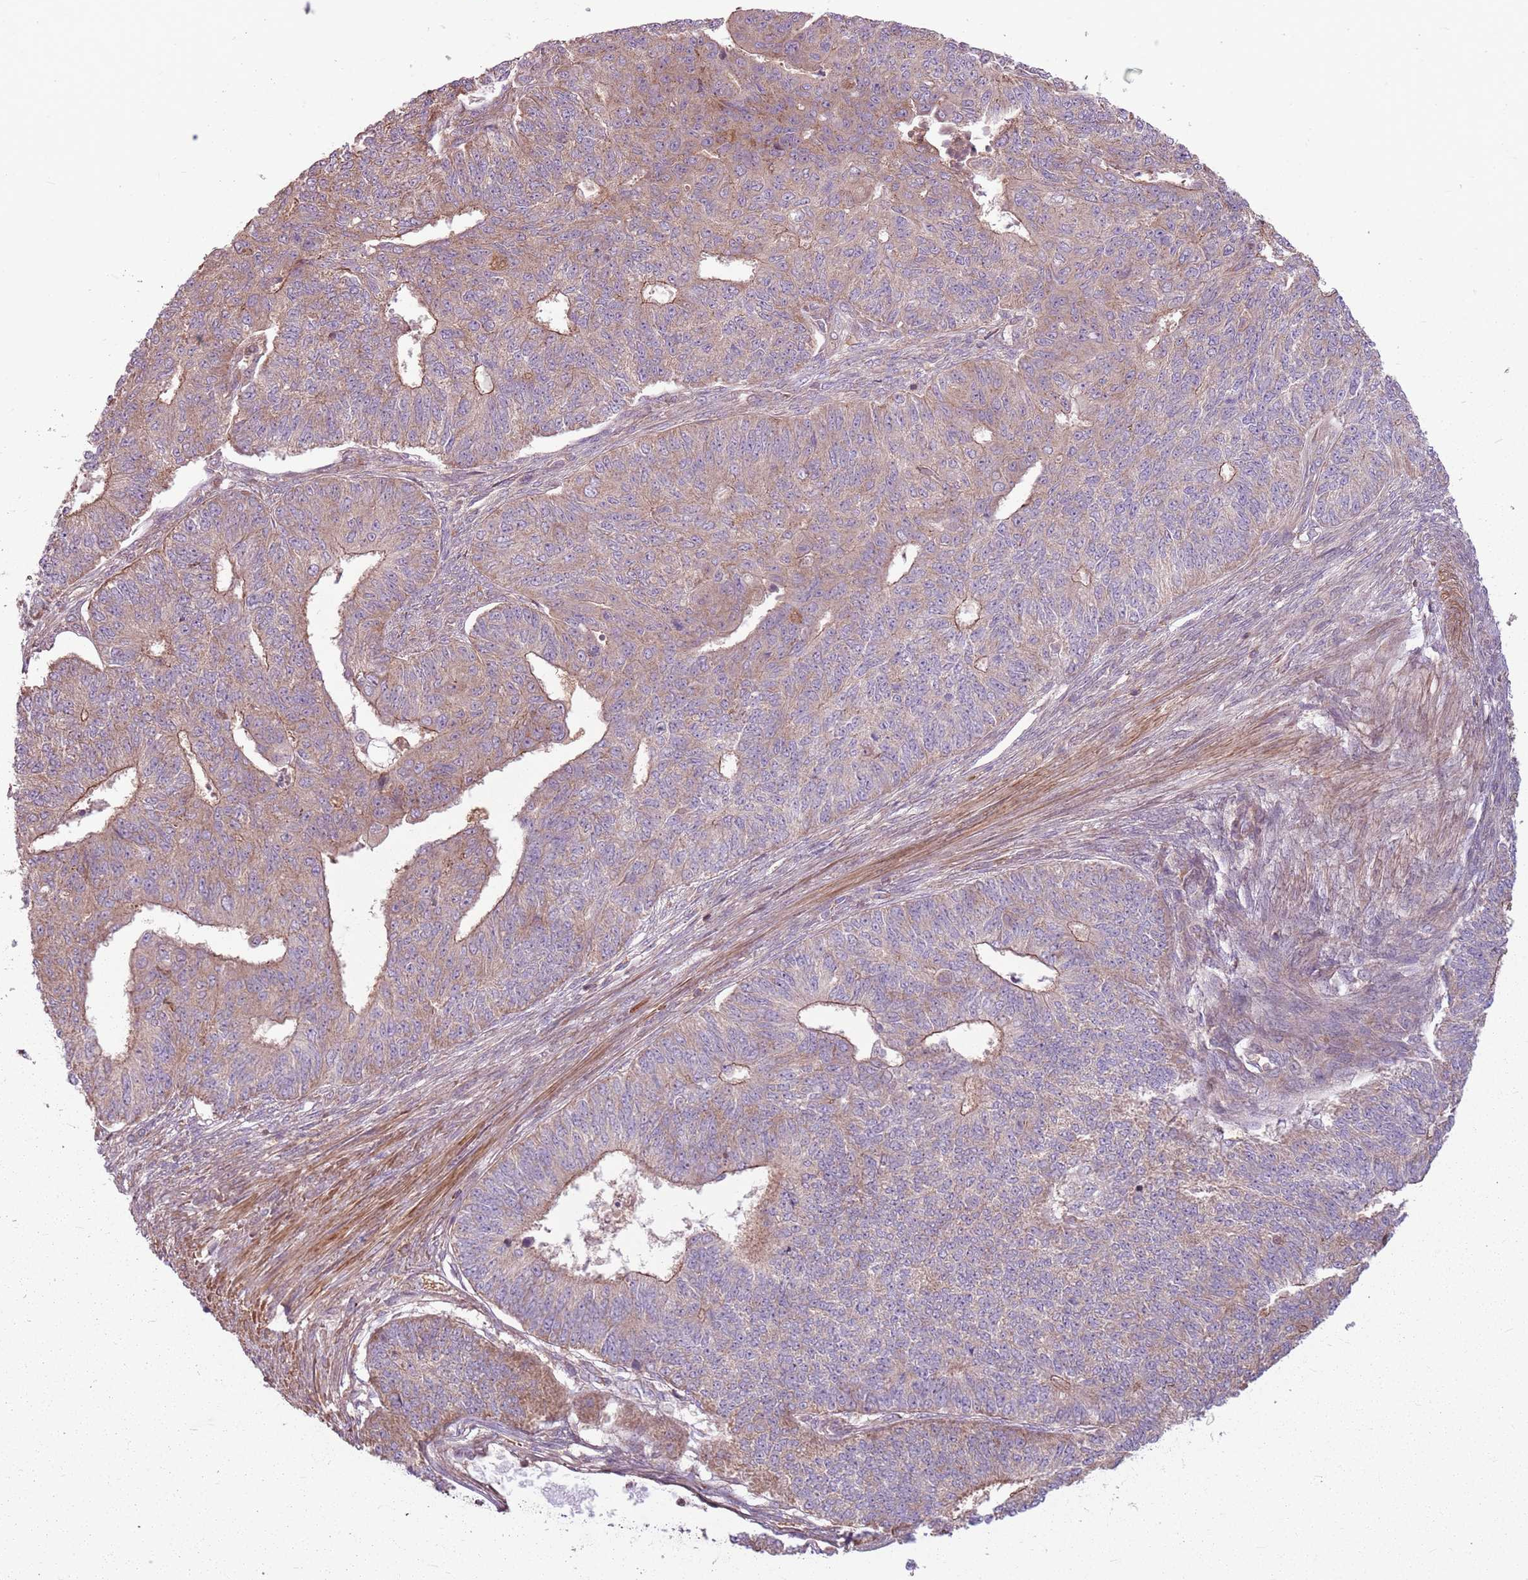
{"staining": {"intensity": "weak", "quantity": "25%-75%", "location": "cytoplasmic/membranous"}, "tissue": "endometrial cancer", "cell_type": "Tumor cells", "image_type": "cancer", "snomed": [{"axis": "morphology", "description": "Adenocarcinoma, NOS"}, {"axis": "topography", "description": "Endometrium"}], "caption": "Weak cytoplasmic/membranous protein positivity is seen in approximately 25%-75% of tumor cells in endometrial adenocarcinoma. (DAB (3,3'-diaminobenzidine) = brown stain, brightfield microscopy at high magnification).", "gene": "RPL21", "patient": {"sex": "female", "age": 32}}